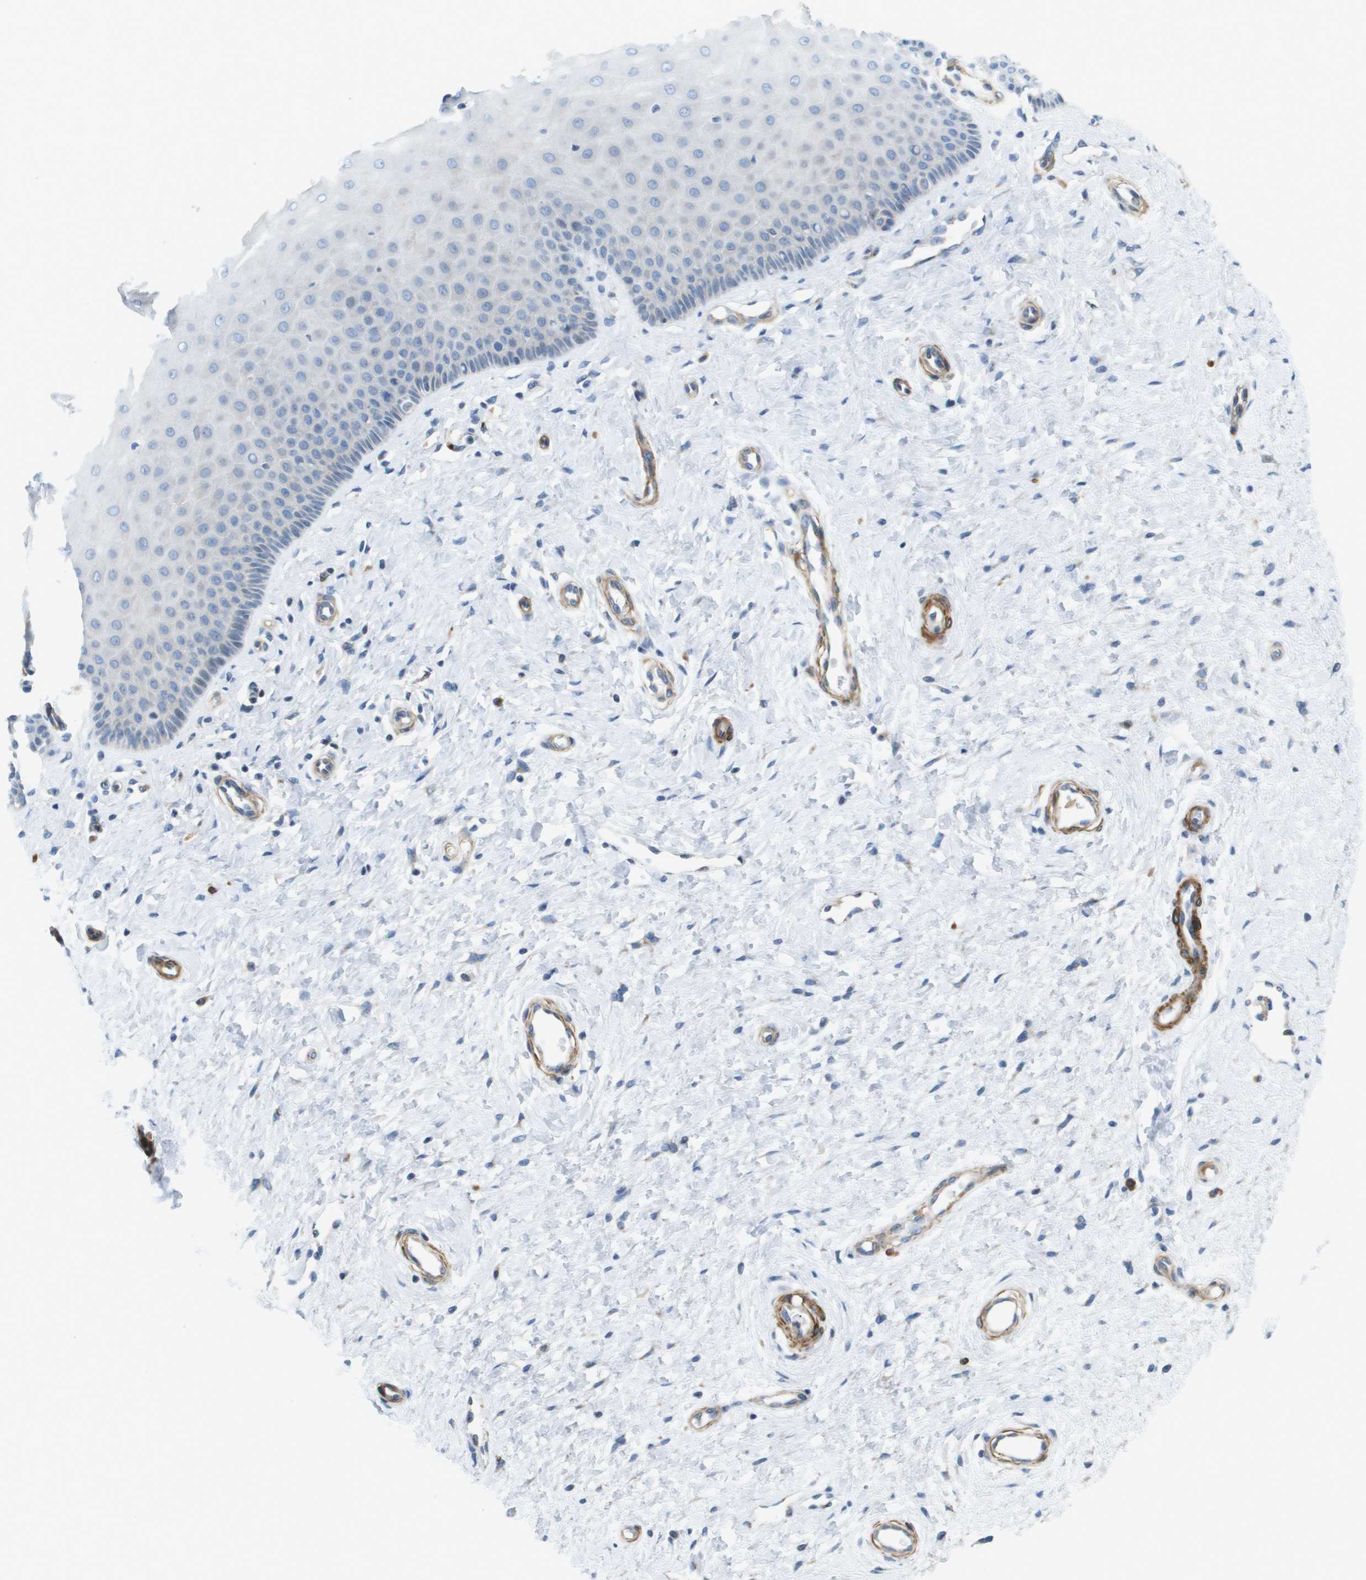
{"staining": {"intensity": "negative", "quantity": "none", "location": "none"}, "tissue": "cervix", "cell_type": "Glandular cells", "image_type": "normal", "snomed": [{"axis": "morphology", "description": "Normal tissue, NOS"}, {"axis": "topography", "description": "Cervix"}], "caption": "Immunohistochemical staining of benign cervix demonstrates no significant positivity in glandular cells.", "gene": "MYH11", "patient": {"sex": "female", "age": 55}}